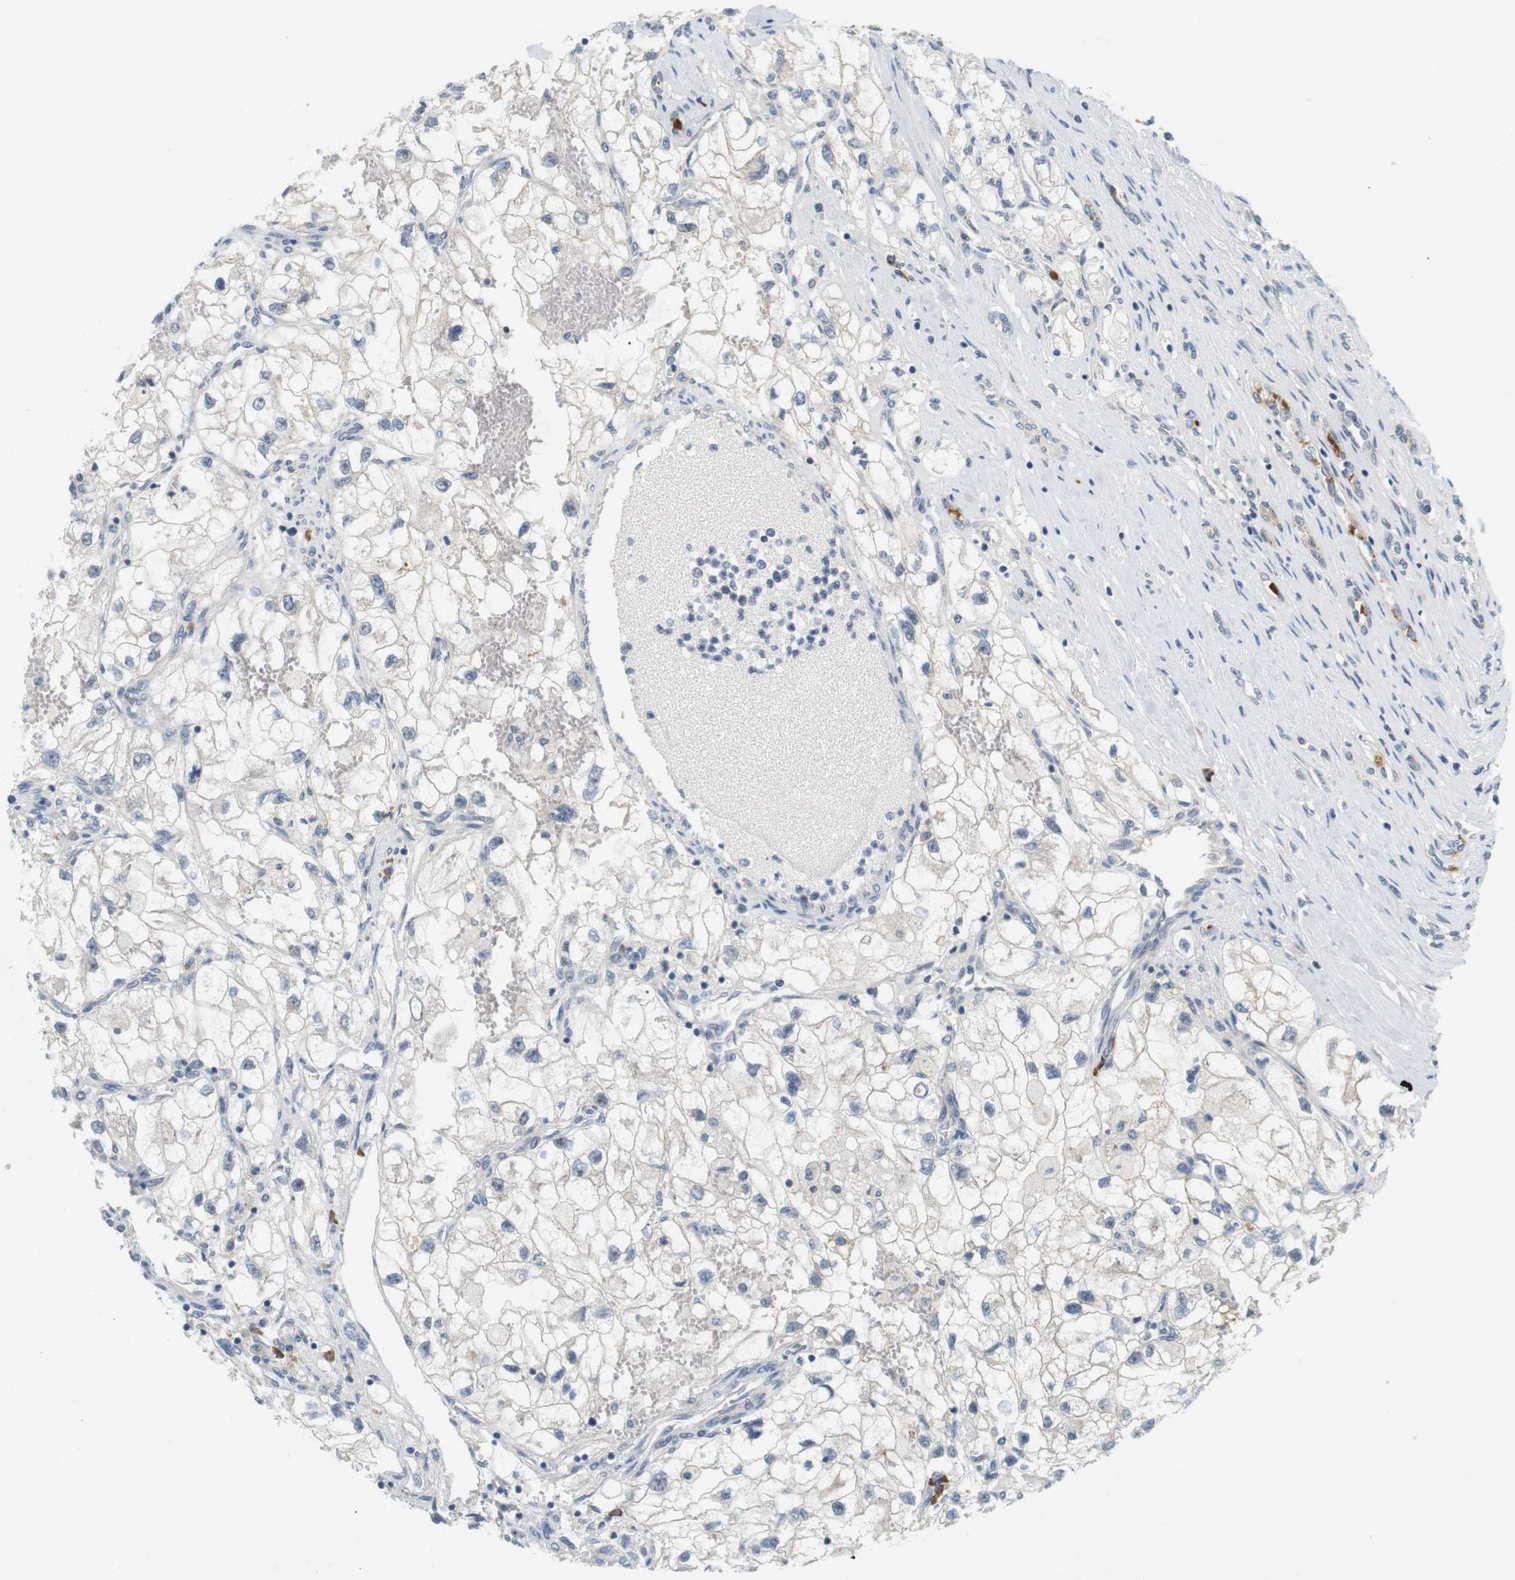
{"staining": {"intensity": "negative", "quantity": "none", "location": "none"}, "tissue": "renal cancer", "cell_type": "Tumor cells", "image_type": "cancer", "snomed": [{"axis": "morphology", "description": "Adenocarcinoma, NOS"}, {"axis": "topography", "description": "Kidney"}], "caption": "IHC micrograph of neoplastic tissue: human renal cancer stained with DAB shows no significant protein expression in tumor cells.", "gene": "EVA1C", "patient": {"sex": "female", "age": 70}}